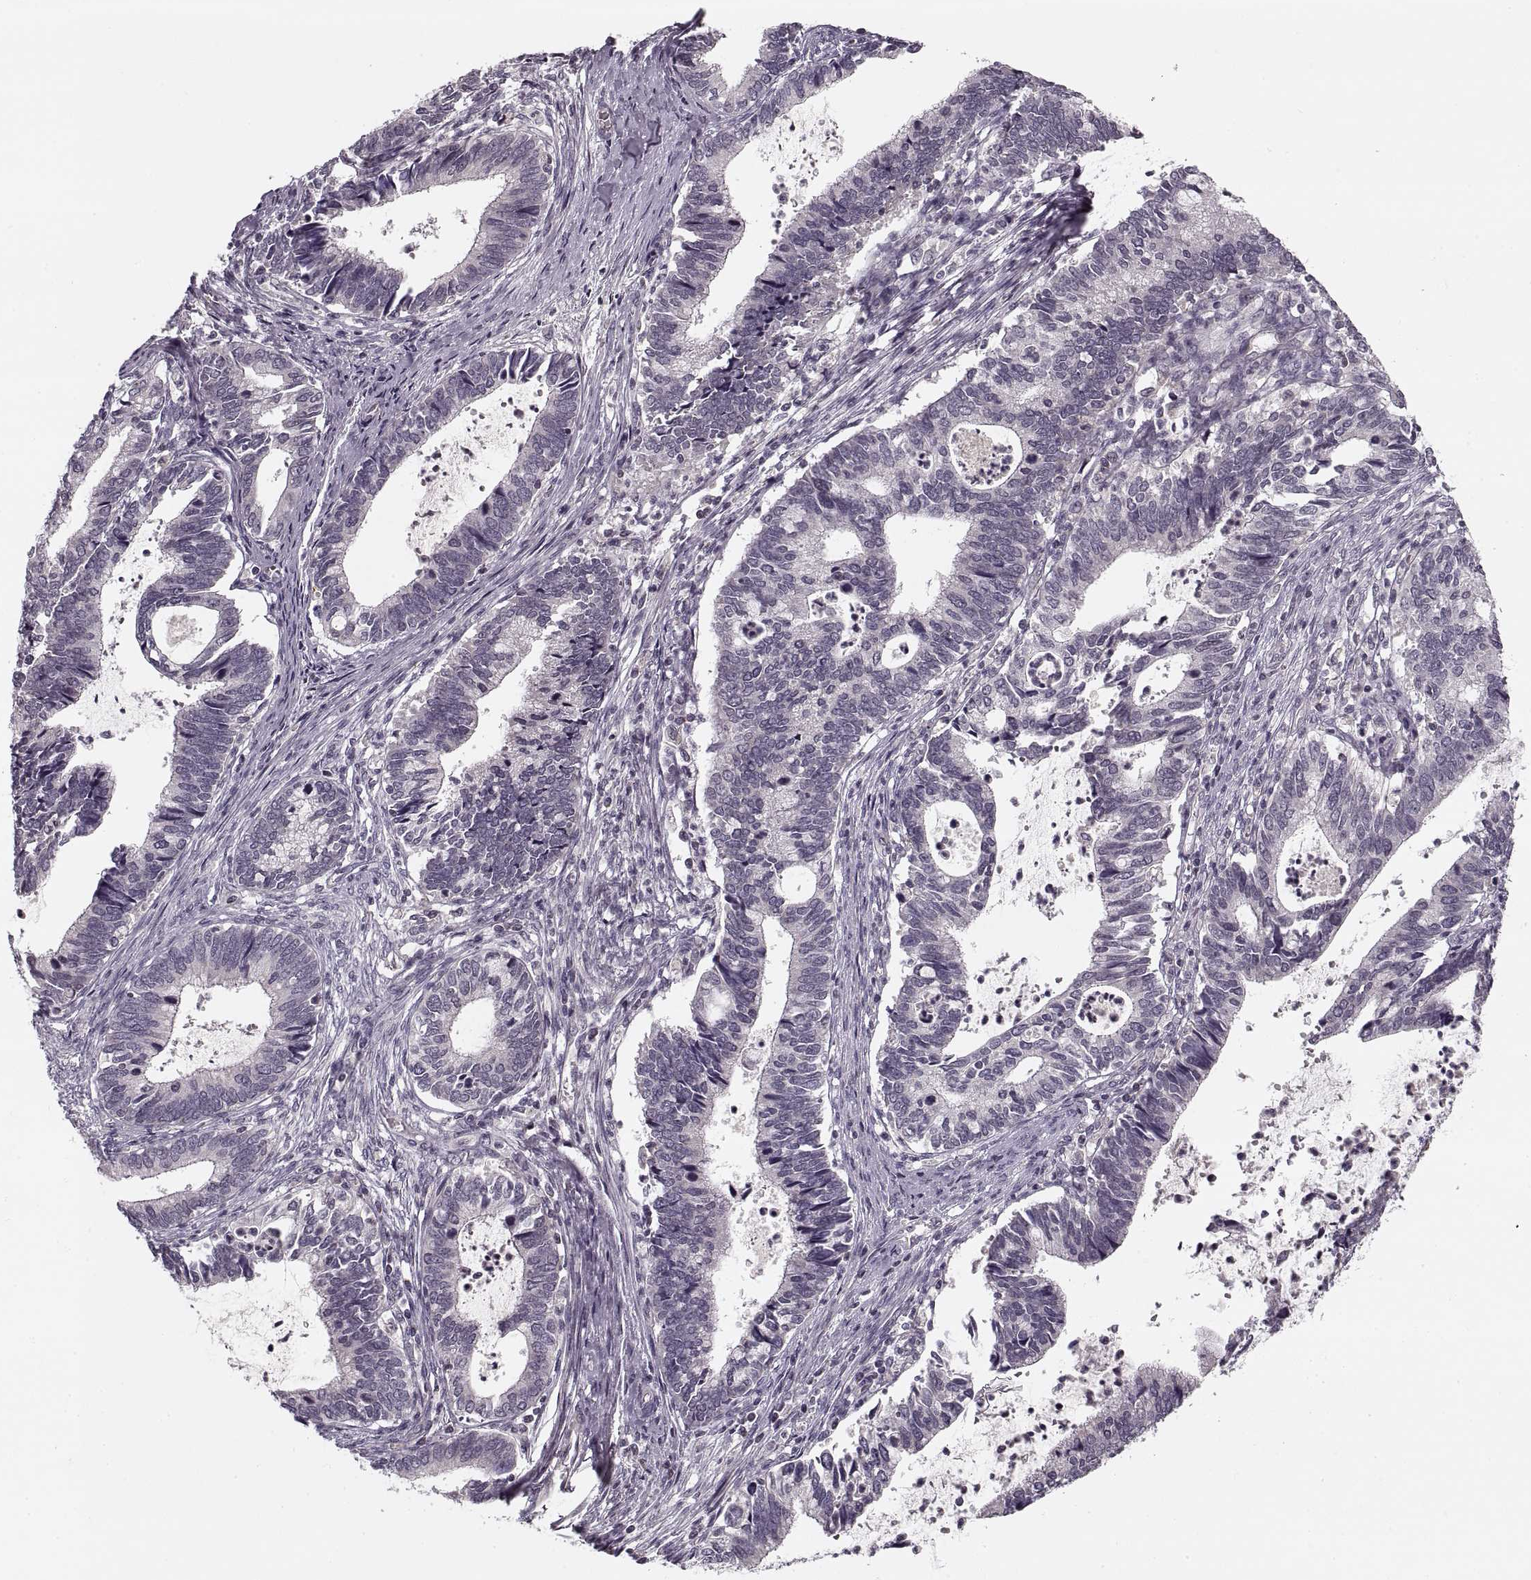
{"staining": {"intensity": "negative", "quantity": "none", "location": "none"}, "tissue": "cervical cancer", "cell_type": "Tumor cells", "image_type": "cancer", "snomed": [{"axis": "morphology", "description": "Adenocarcinoma, NOS"}, {"axis": "topography", "description": "Cervix"}], "caption": "Immunohistochemical staining of human cervical cancer reveals no significant expression in tumor cells.", "gene": "ASIC3", "patient": {"sex": "female", "age": 42}}